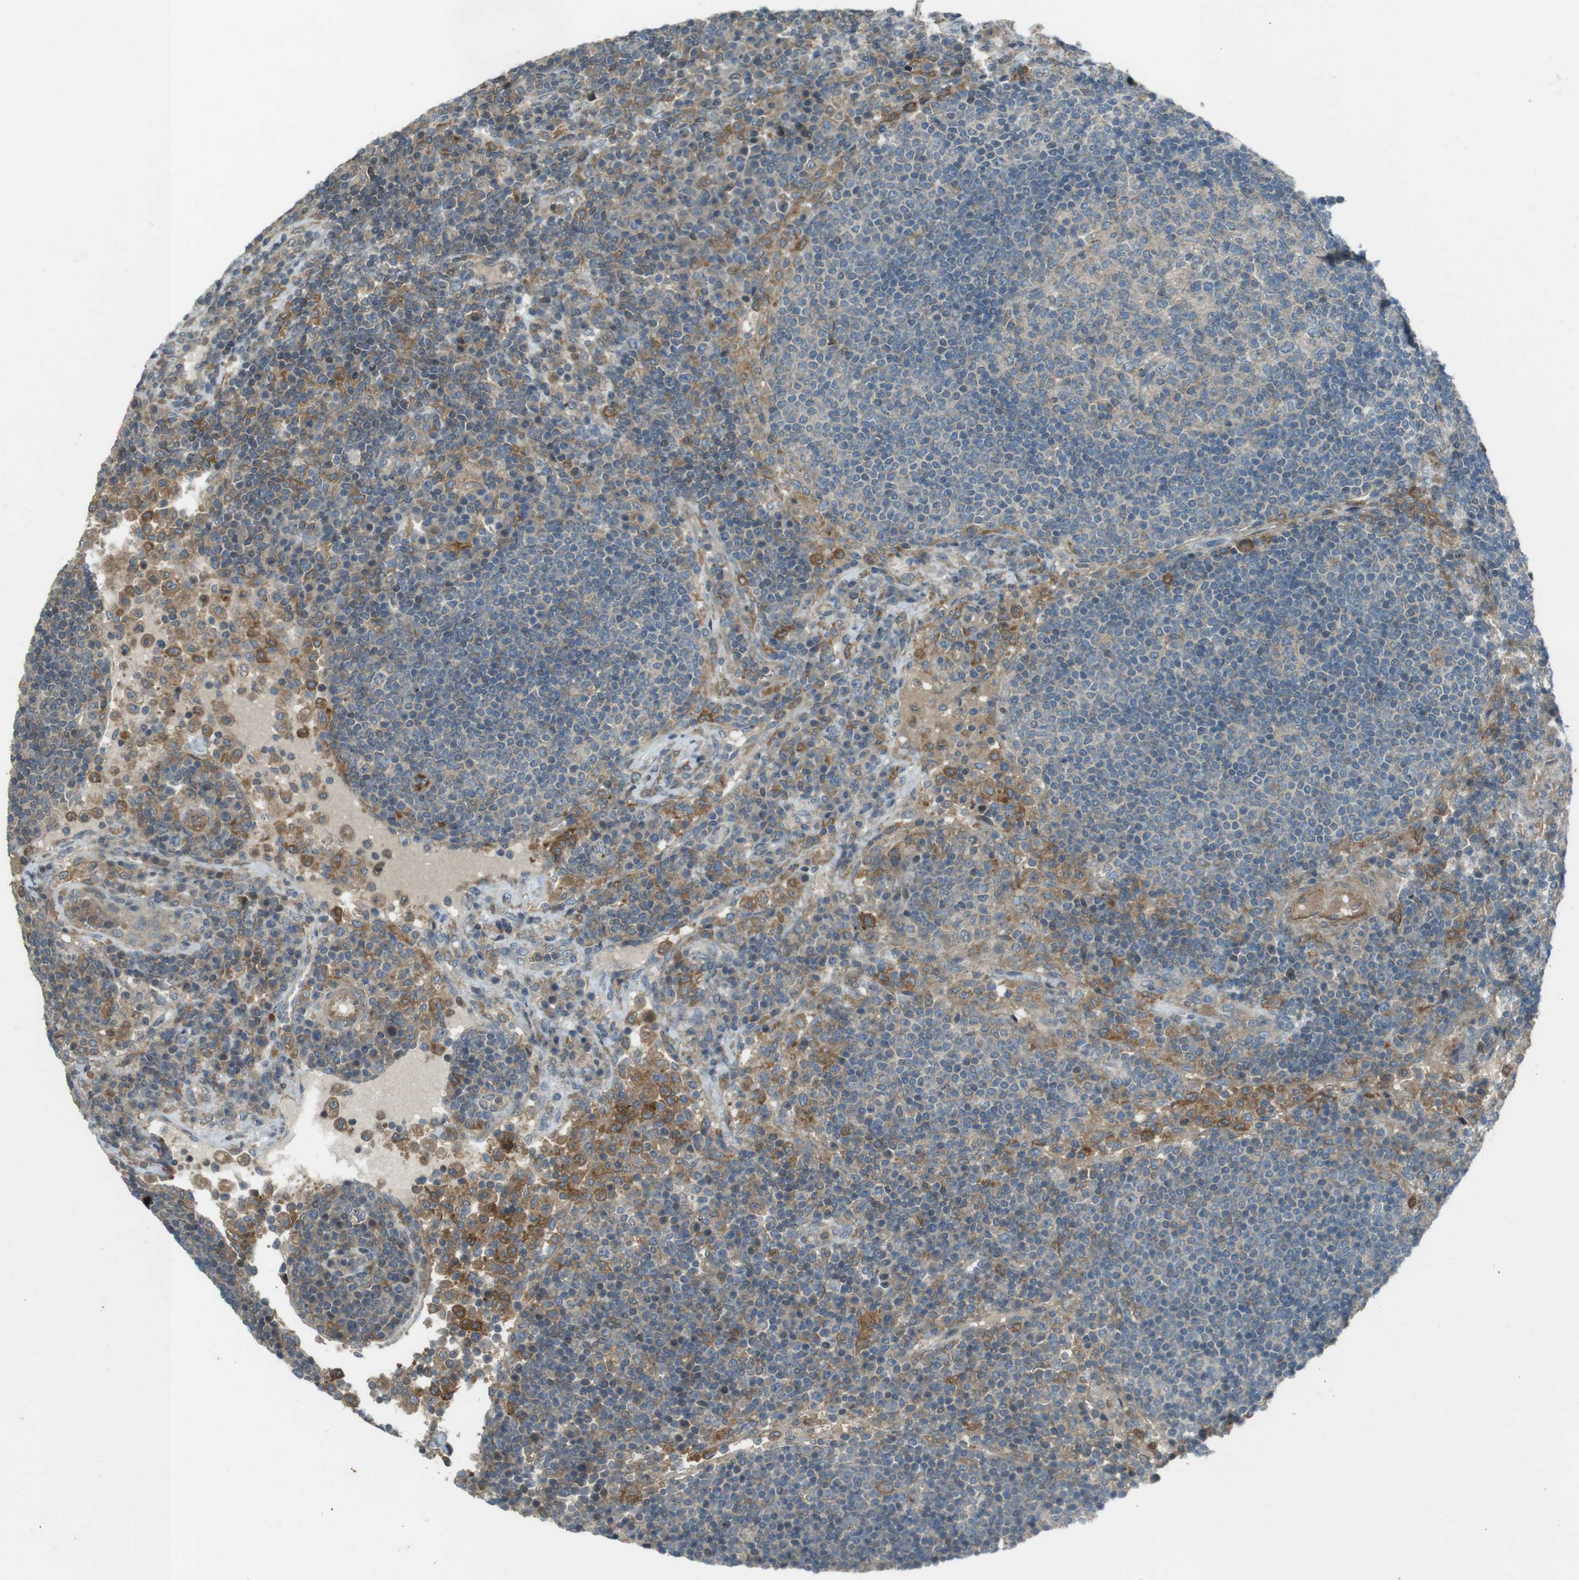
{"staining": {"intensity": "moderate", "quantity": "<25%", "location": "cytoplasmic/membranous"}, "tissue": "lymph node", "cell_type": "Germinal center cells", "image_type": "normal", "snomed": [{"axis": "morphology", "description": "Normal tissue, NOS"}, {"axis": "topography", "description": "Lymph node"}], "caption": "There is low levels of moderate cytoplasmic/membranous expression in germinal center cells of unremarkable lymph node, as demonstrated by immunohistochemical staining (brown color).", "gene": "ZYX", "patient": {"sex": "female", "age": 53}}